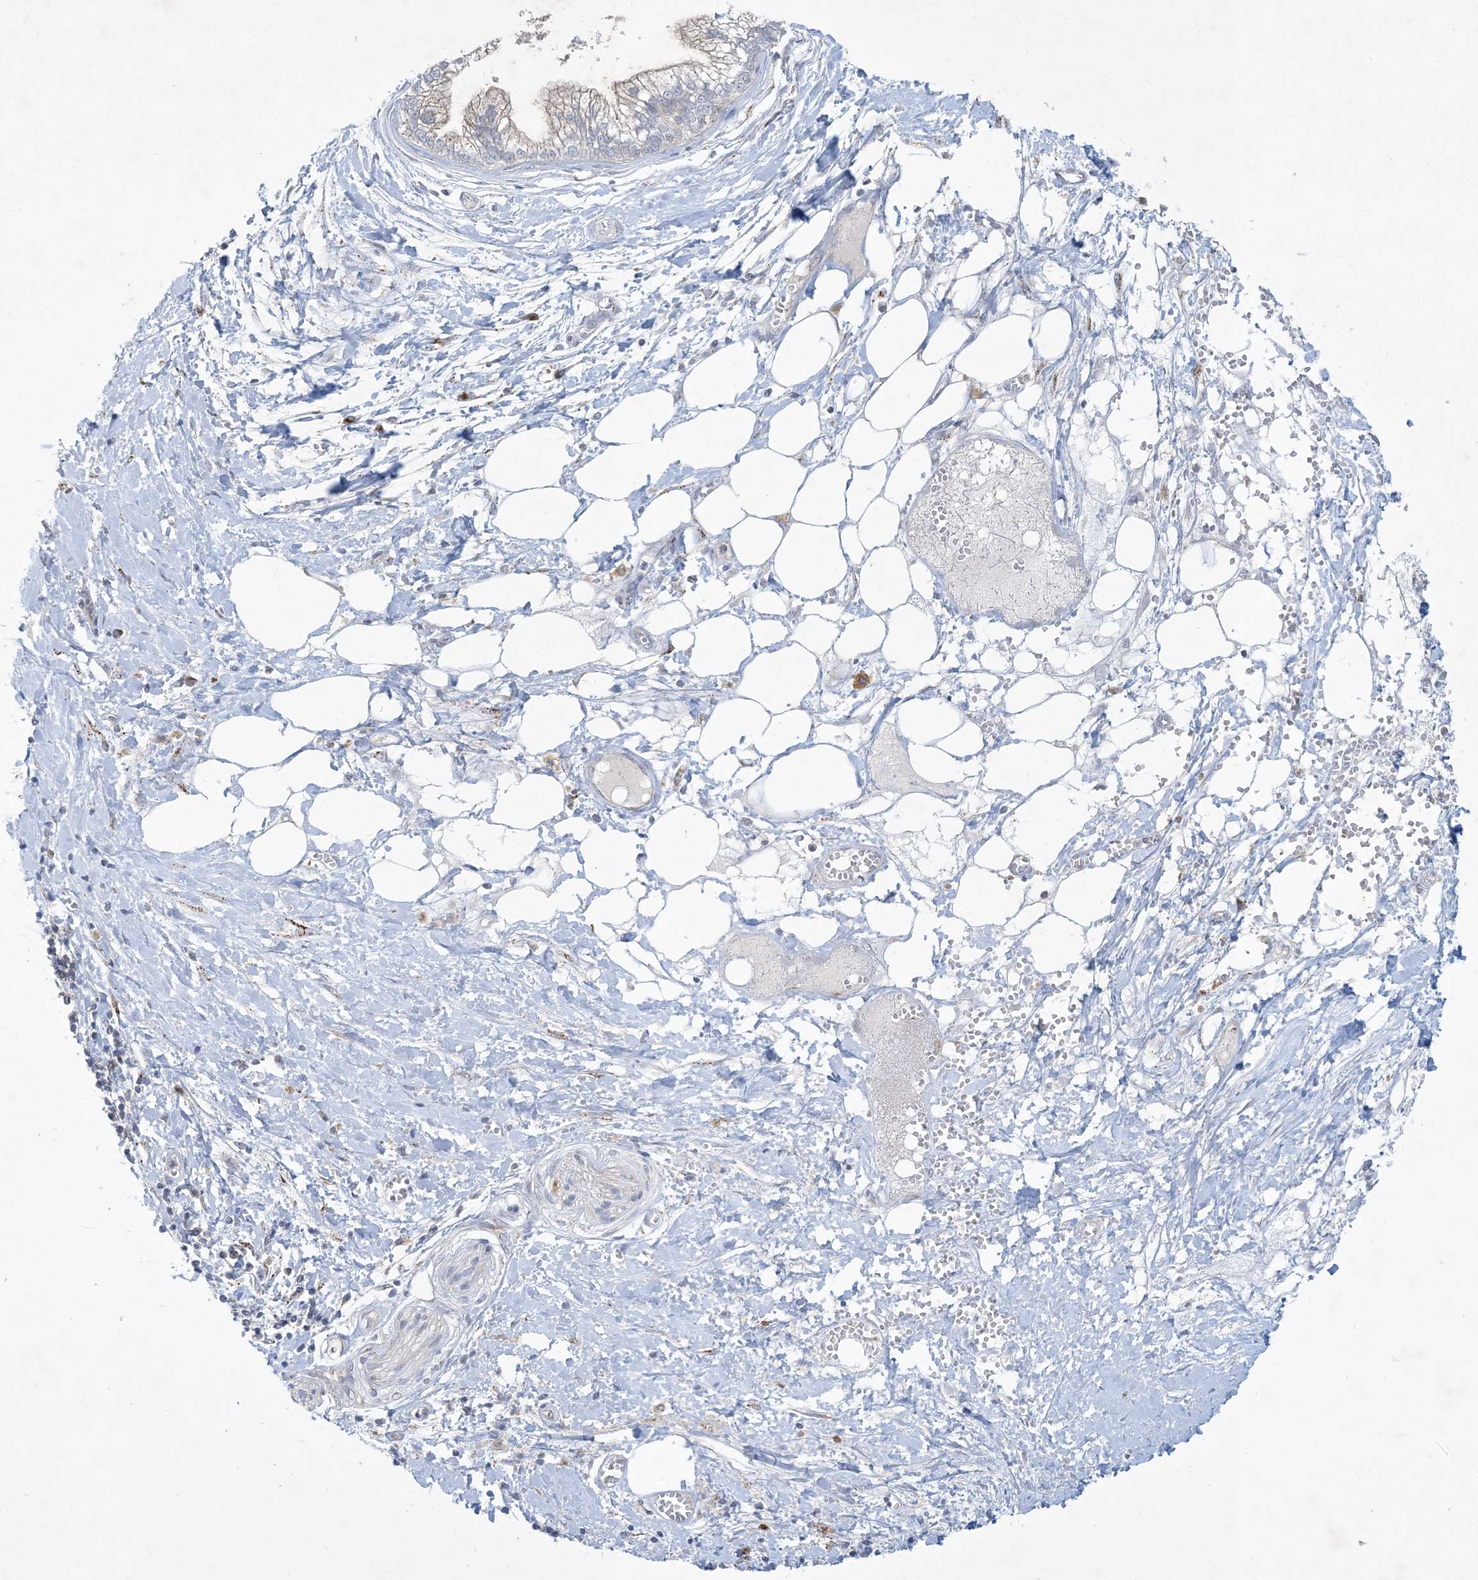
{"staining": {"intensity": "weak", "quantity": "25%-75%", "location": "cytoplasmic/membranous"}, "tissue": "pancreatic cancer", "cell_type": "Tumor cells", "image_type": "cancer", "snomed": [{"axis": "morphology", "description": "Adenocarcinoma, NOS"}, {"axis": "topography", "description": "Pancreas"}], "caption": "Protein staining displays weak cytoplasmic/membranous expression in approximately 25%-75% of tumor cells in pancreatic cancer (adenocarcinoma).", "gene": "CCDC14", "patient": {"sex": "male", "age": 68}}